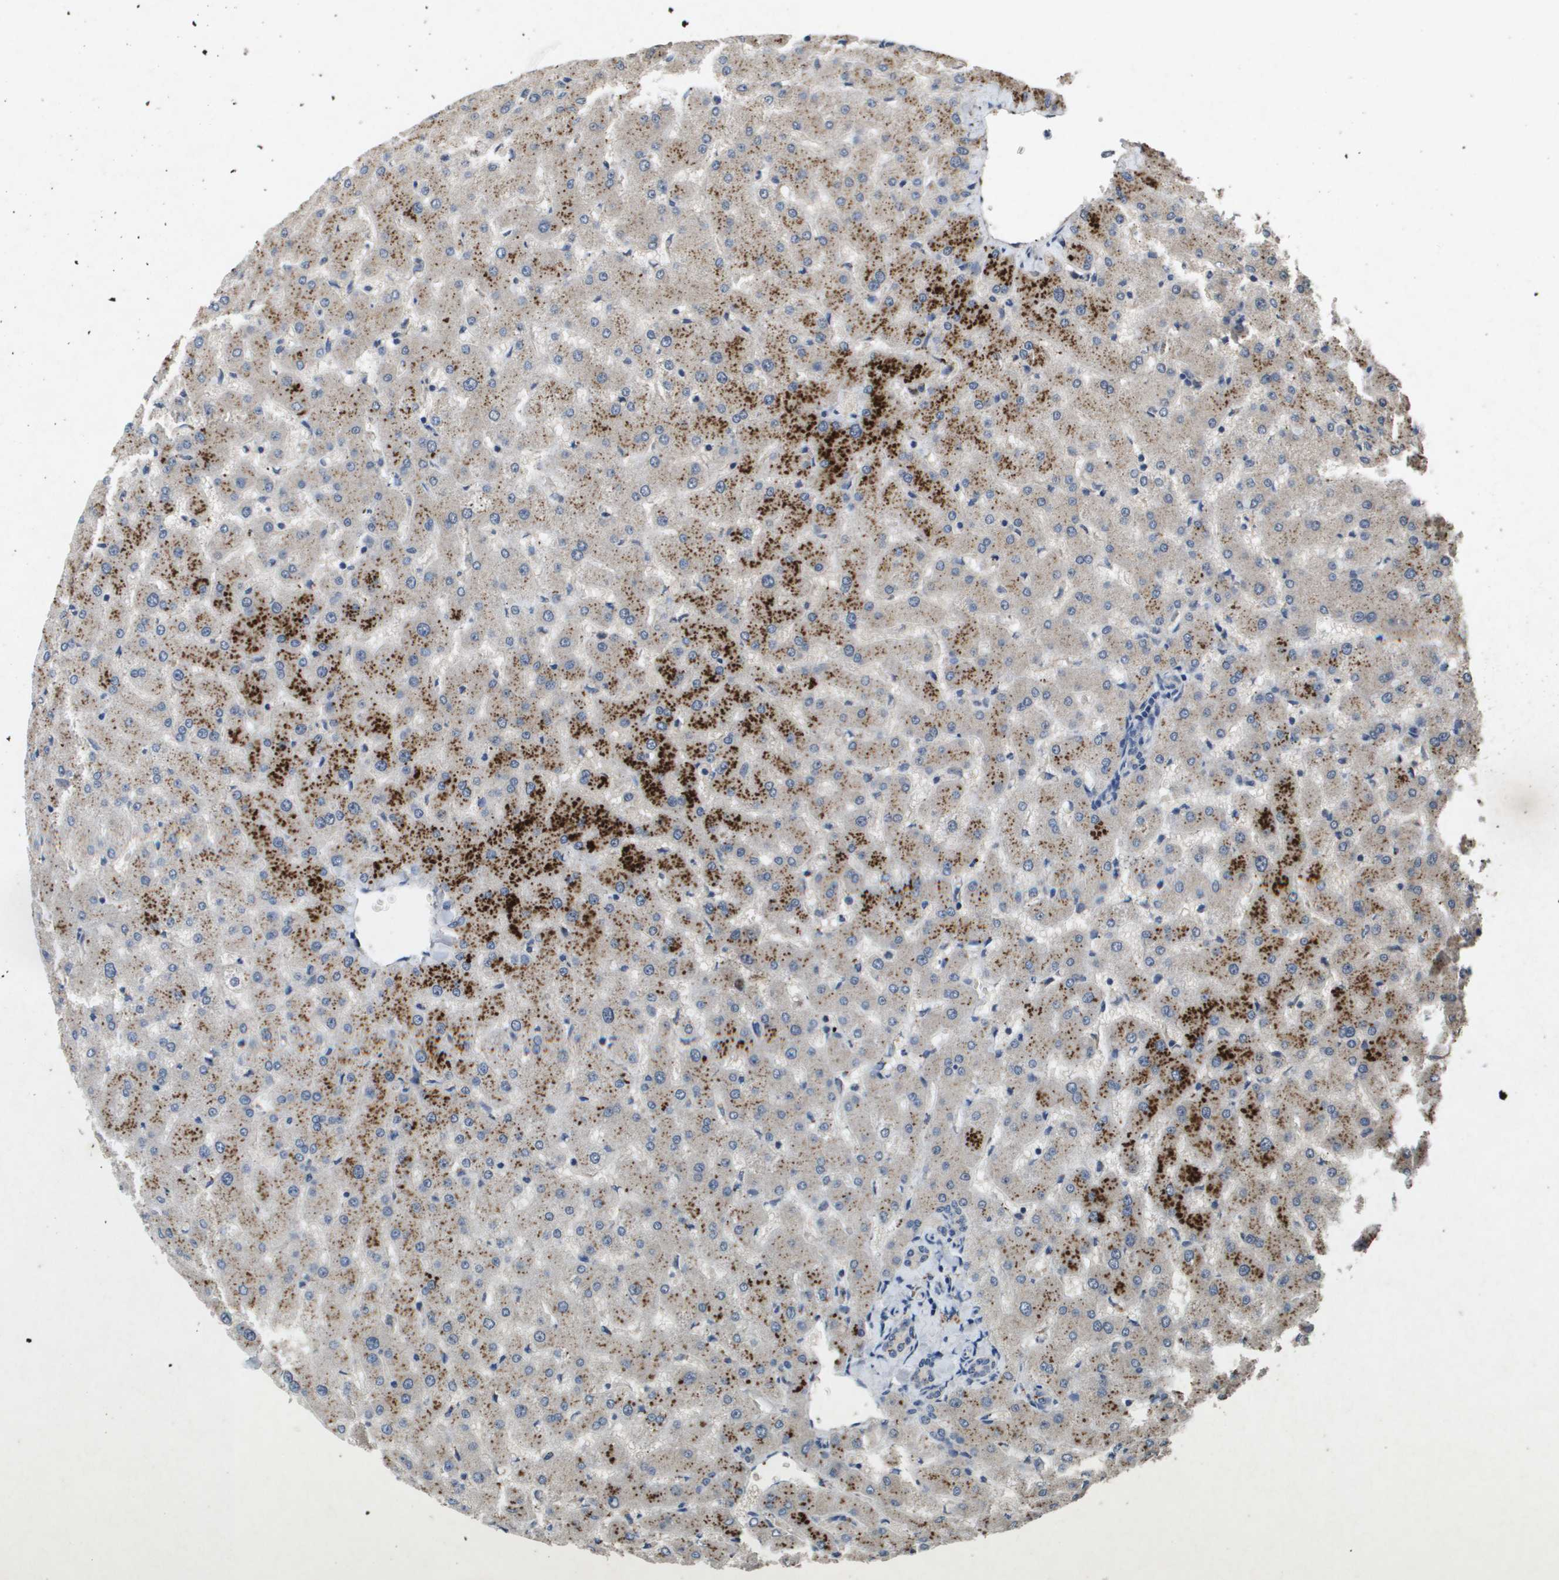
{"staining": {"intensity": "weak", "quantity": "25%-75%", "location": "cytoplasmic/membranous"}, "tissue": "liver", "cell_type": "Cholangiocytes", "image_type": "normal", "snomed": [{"axis": "morphology", "description": "Normal tissue, NOS"}, {"axis": "topography", "description": "Liver"}], "caption": "This image exhibits immunohistochemistry staining of normal human liver, with low weak cytoplasmic/membranous positivity in about 25%-75% of cholangiocytes.", "gene": "PROC", "patient": {"sex": "female", "age": 63}}